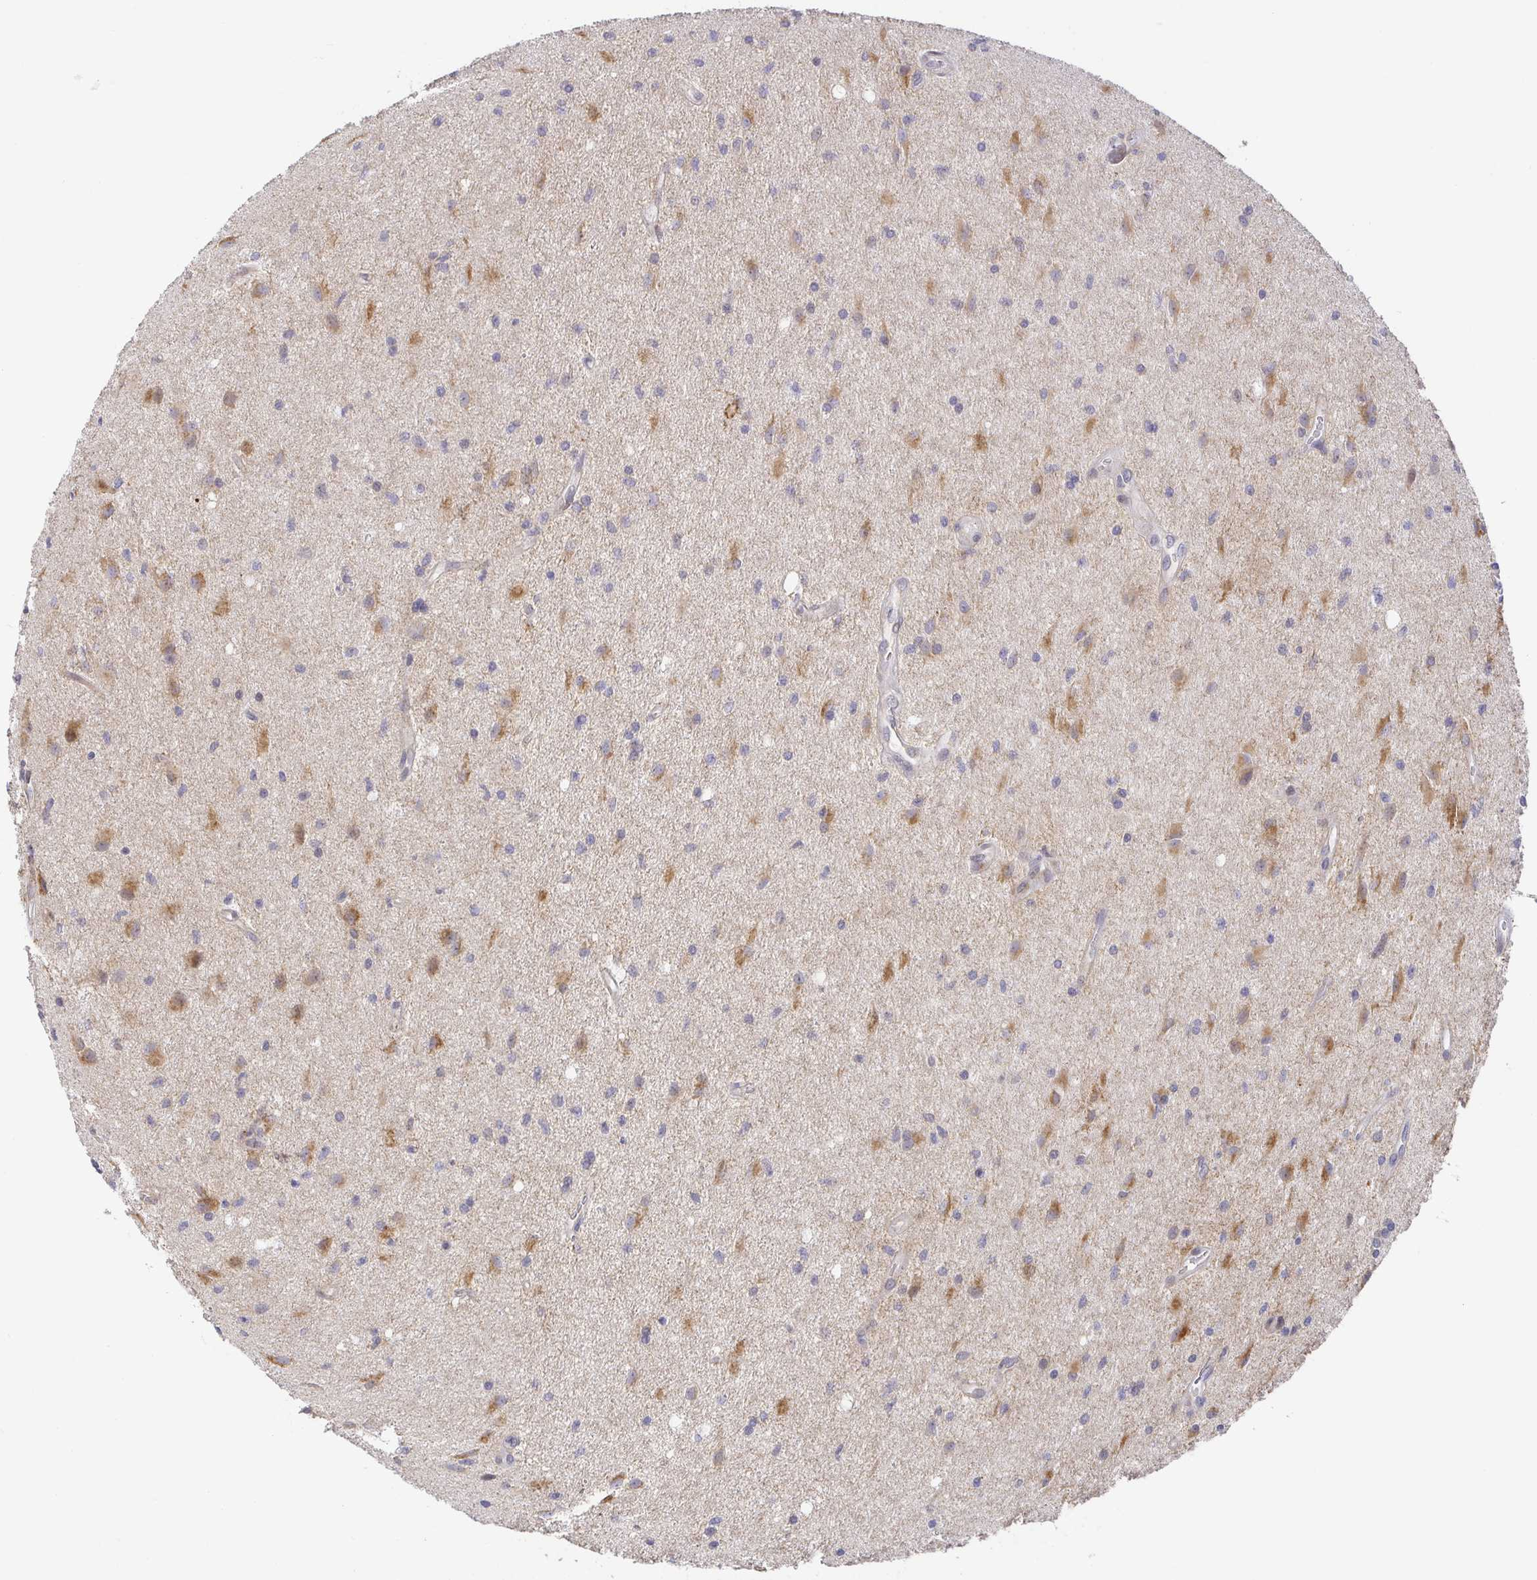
{"staining": {"intensity": "moderate", "quantity": "<25%", "location": "cytoplasmic/membranous"}, "tissue": "glioma", "cell_type": "Tumor cells", "image_type": "cancer", "snomed": [{"axis": "morphology", "description": "Glioma, malignant, High grade"}, {"axis": "topography", "description": "Brain"}], "caption": "Protein expression analysis of glioma demonstrates moderate cytoplasmic/membranous positivity in about <25% of tumor cells. The staining was performed using DAB (3,3'-diaminobenzidine), with brown indicating positive protein expression. Nuclei are stained blue with hematoxylin.", "gene": "CIT", "patient": {"sex": "male", "age": 67}}